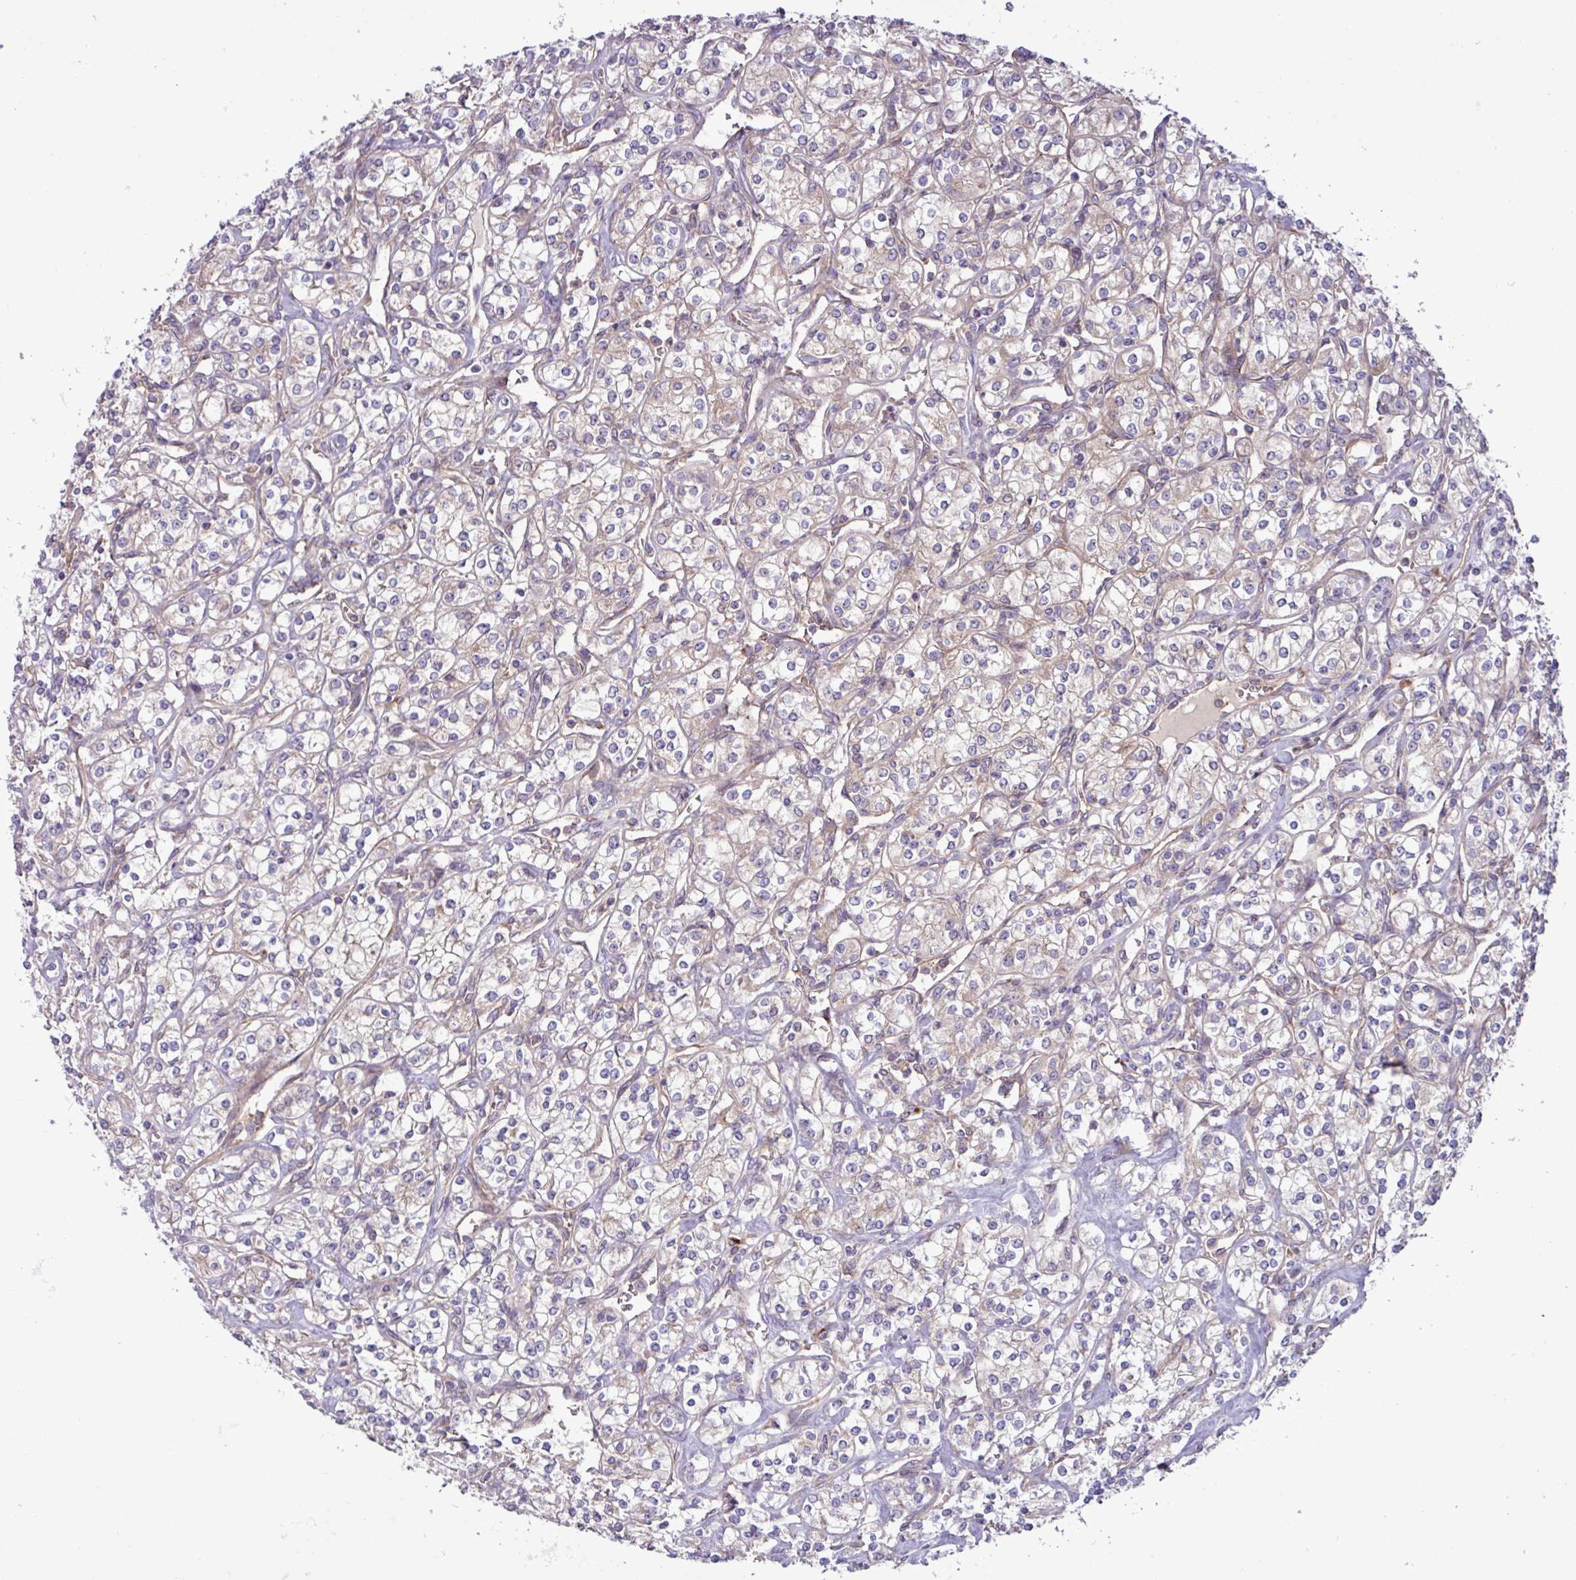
{"staining": {"intensity": "negative", "quantity": "none", "location": "none"}, "tissue": "renal cancer", "cell_type": "Tumor cells", "image_type": "cancer", "snomed": [{"axis": "morphology", "description": "Adenocarcinoma, NOS"}, {"axis": "topography", "description": "Kidney"}], "caption": "Micrograph shows no significant protein expression in tumor cells of renal cancer (adenocarcinoma). (DAB (3,3'-diaminobenzidine) IHC, high magnification).", "gene": "RAB19", "patient": {"sex": "male", "age": 77}}